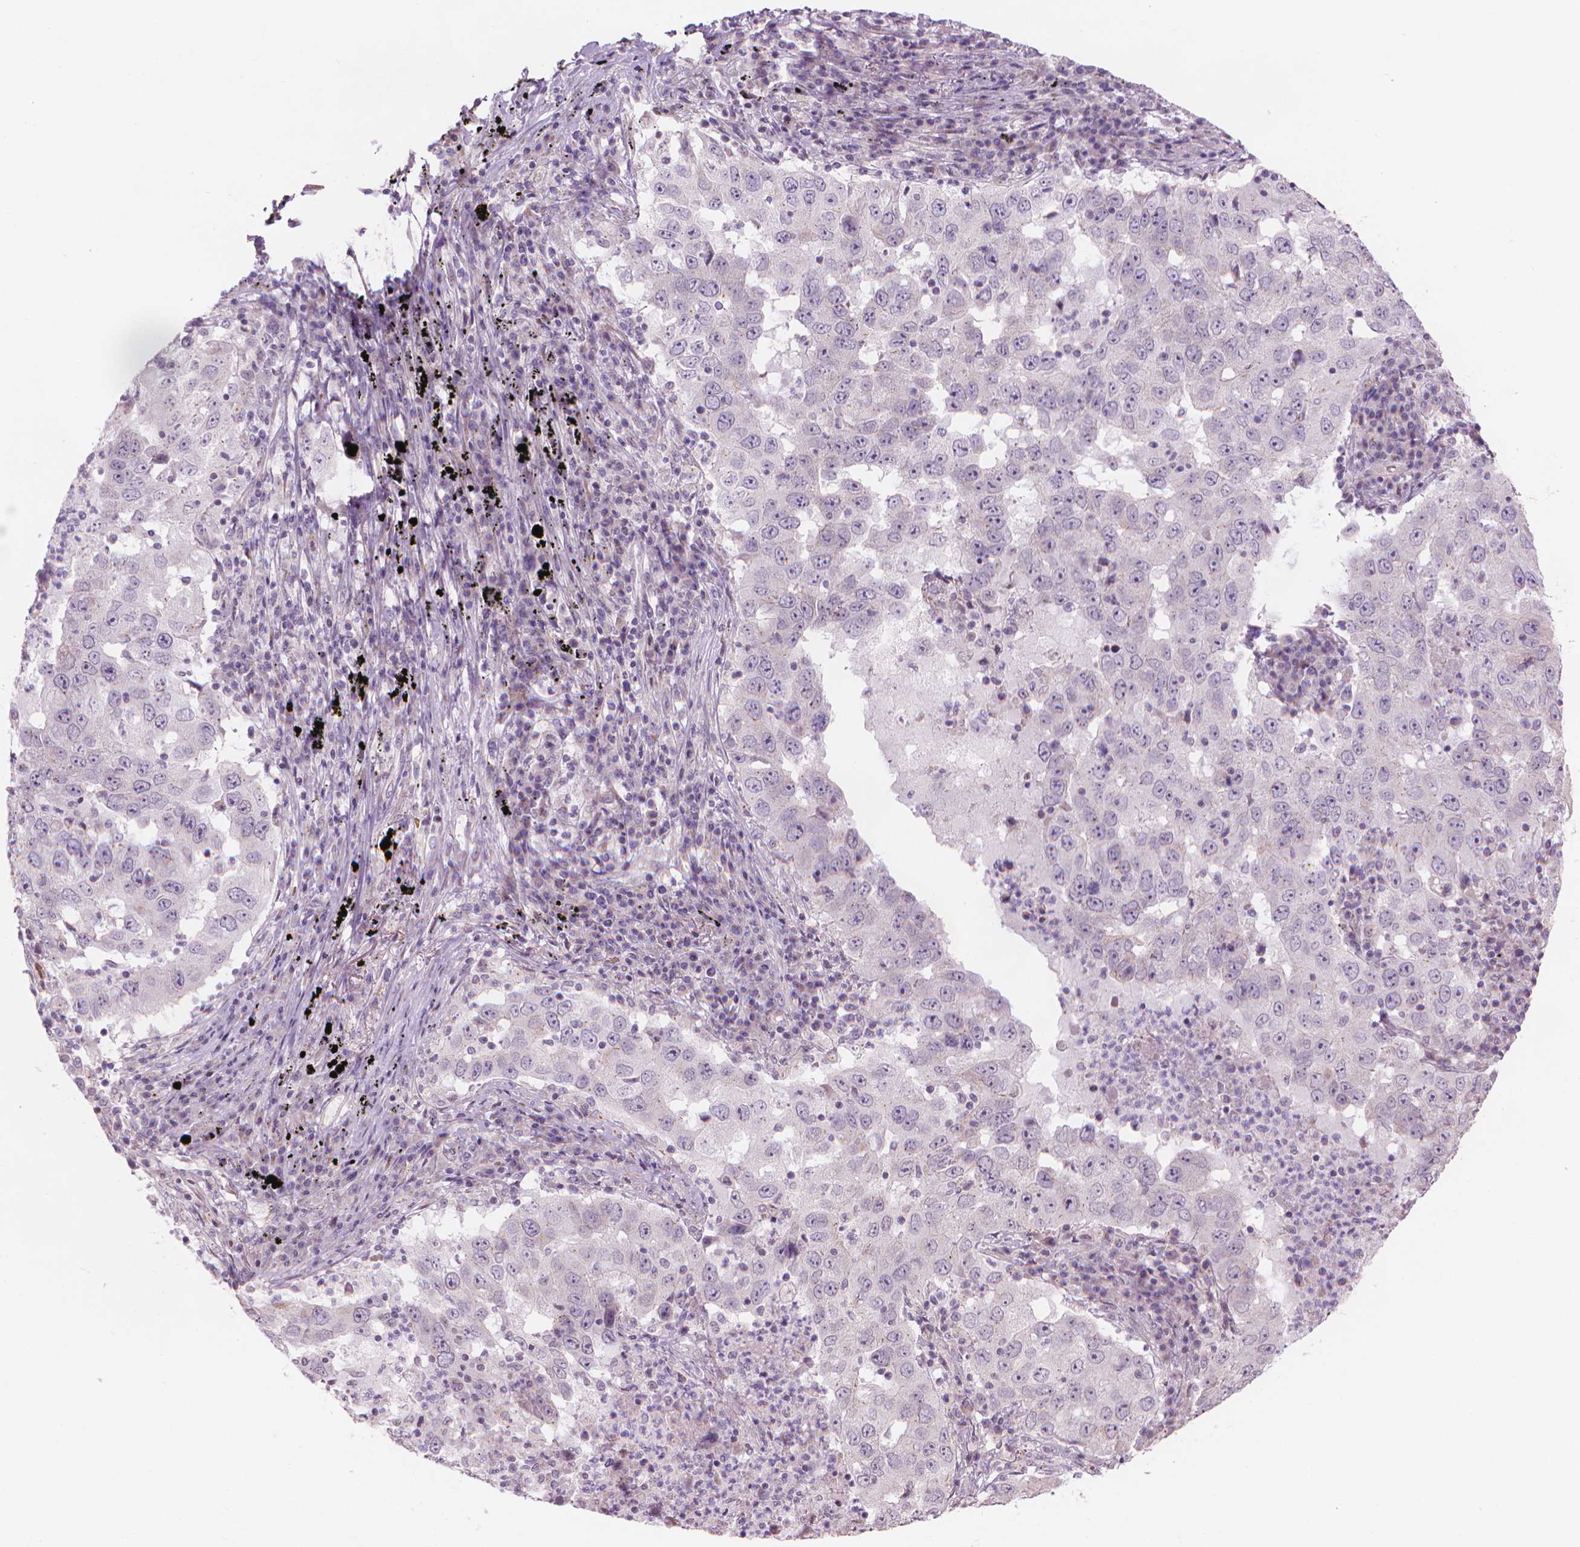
{"staining": {"intensity": "weak", "quantity": "<25%", "location": "nuclear"}, "tissue": "lung cancer", "cell_type": "Tumor cells", "image_type": "cancer", "snomed": [{"axis": "morphology", "description": "Adenocarcinoma, NOS"}, {"axis": "topography", "description": "Lung"}], "caption": "IHC image of lung cancer stained for a protein (brown), which demonstrates no staining in tumor cells.", "gene": "IFFO1", "patient": {"sex": "male", "age": 73}}